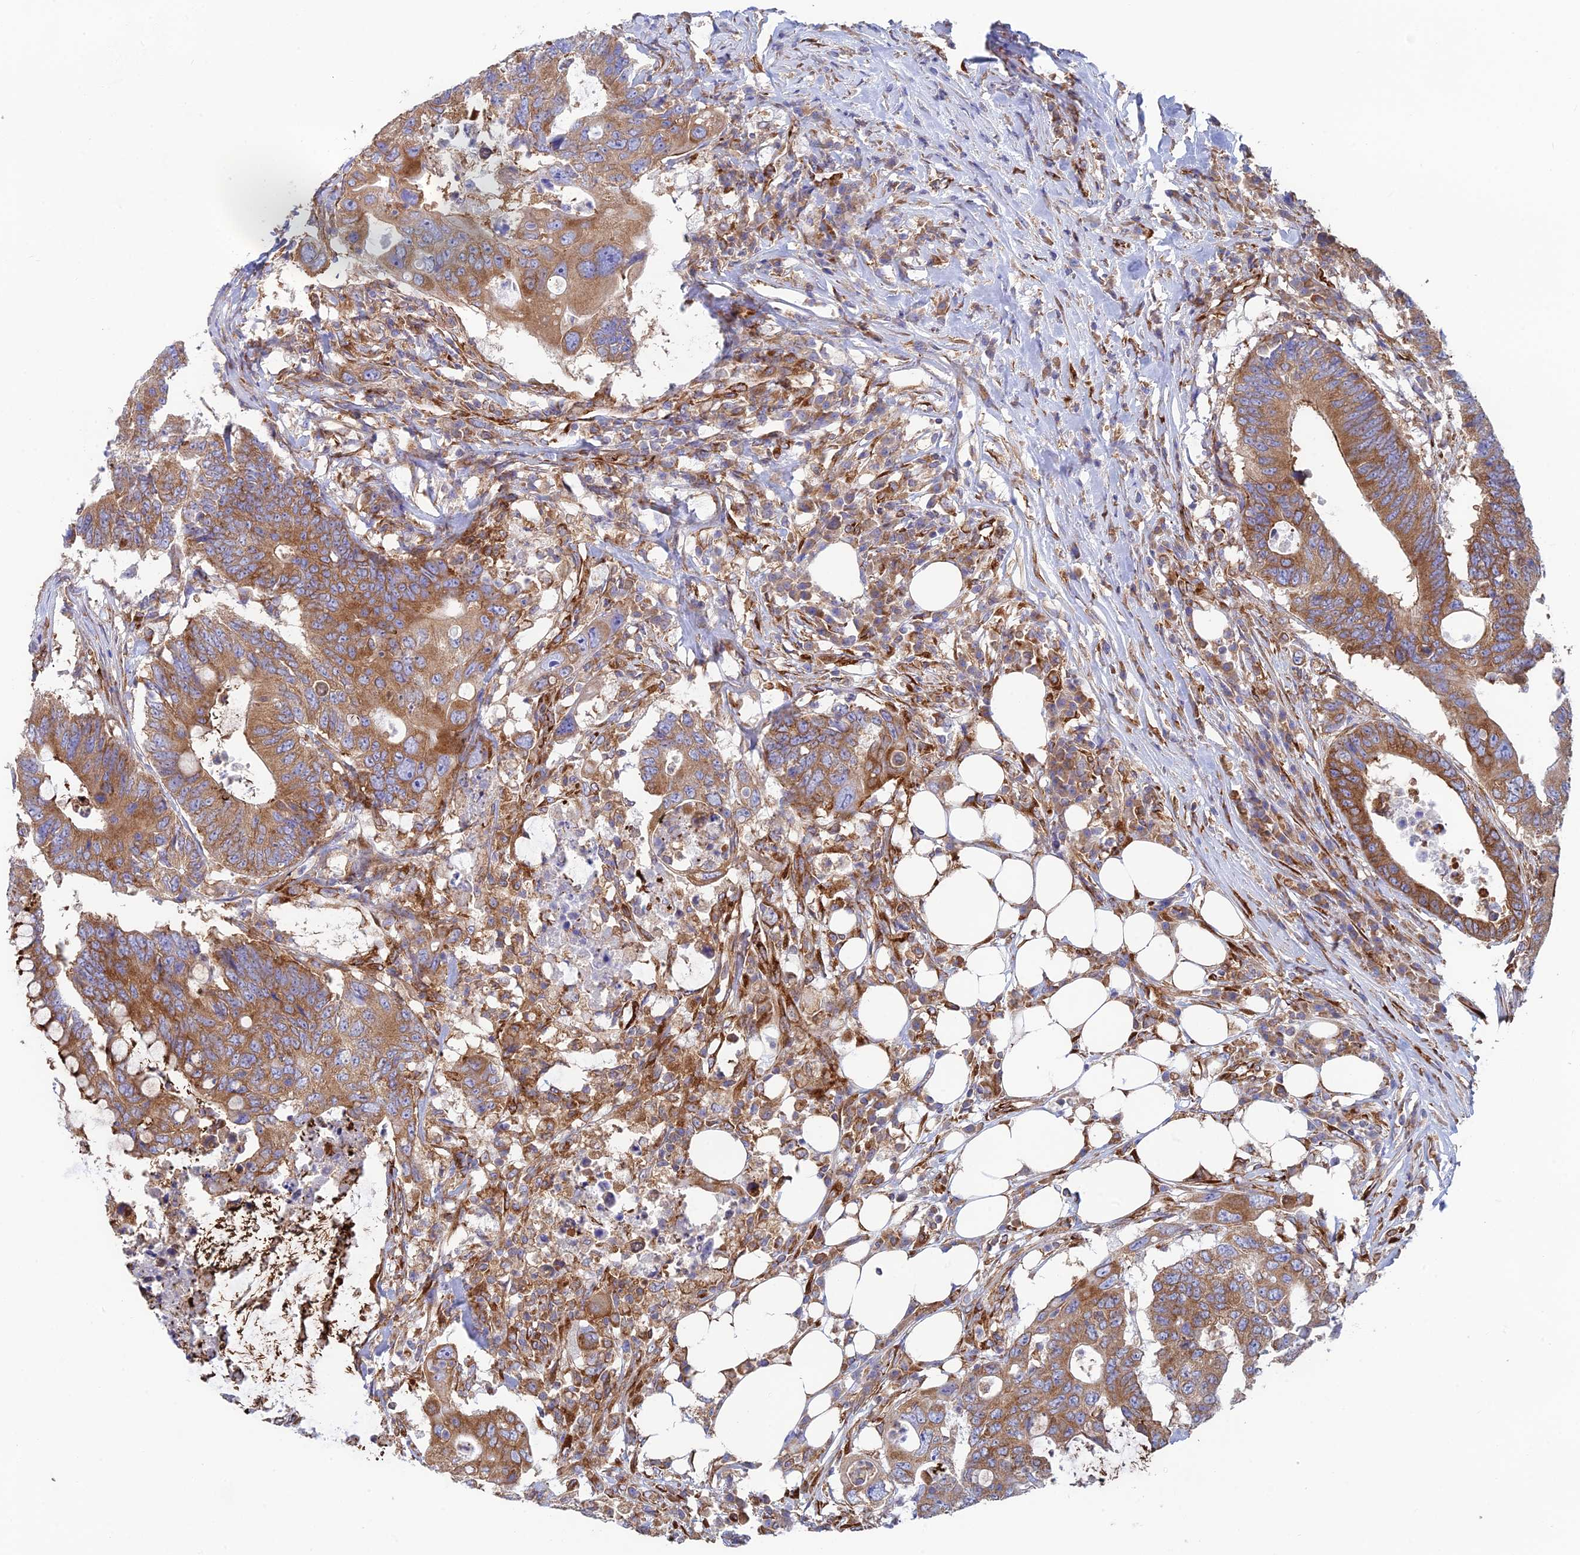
{"staining": {"intensity": "moderate", "quantity": ">75%", "location": "cytoplasmic/membranous"}, "tissue": "colorectal cancer", "cell_type": "Tumor cells", "image_type": "cancer", "snomed": [{"axis": "morphology", "description": "Adenocarcinoma, NOS"}, {"axis": "topography", "description": "Colon"}], "caption": "Protein expression analysis of human adenocarcinoma (colorectal) reveals moderate cytoplasmic/membranous staining in about >75% of tumor cells.", "gene": "CCDC69", "patient": {"sex": "male", "age": 71}}